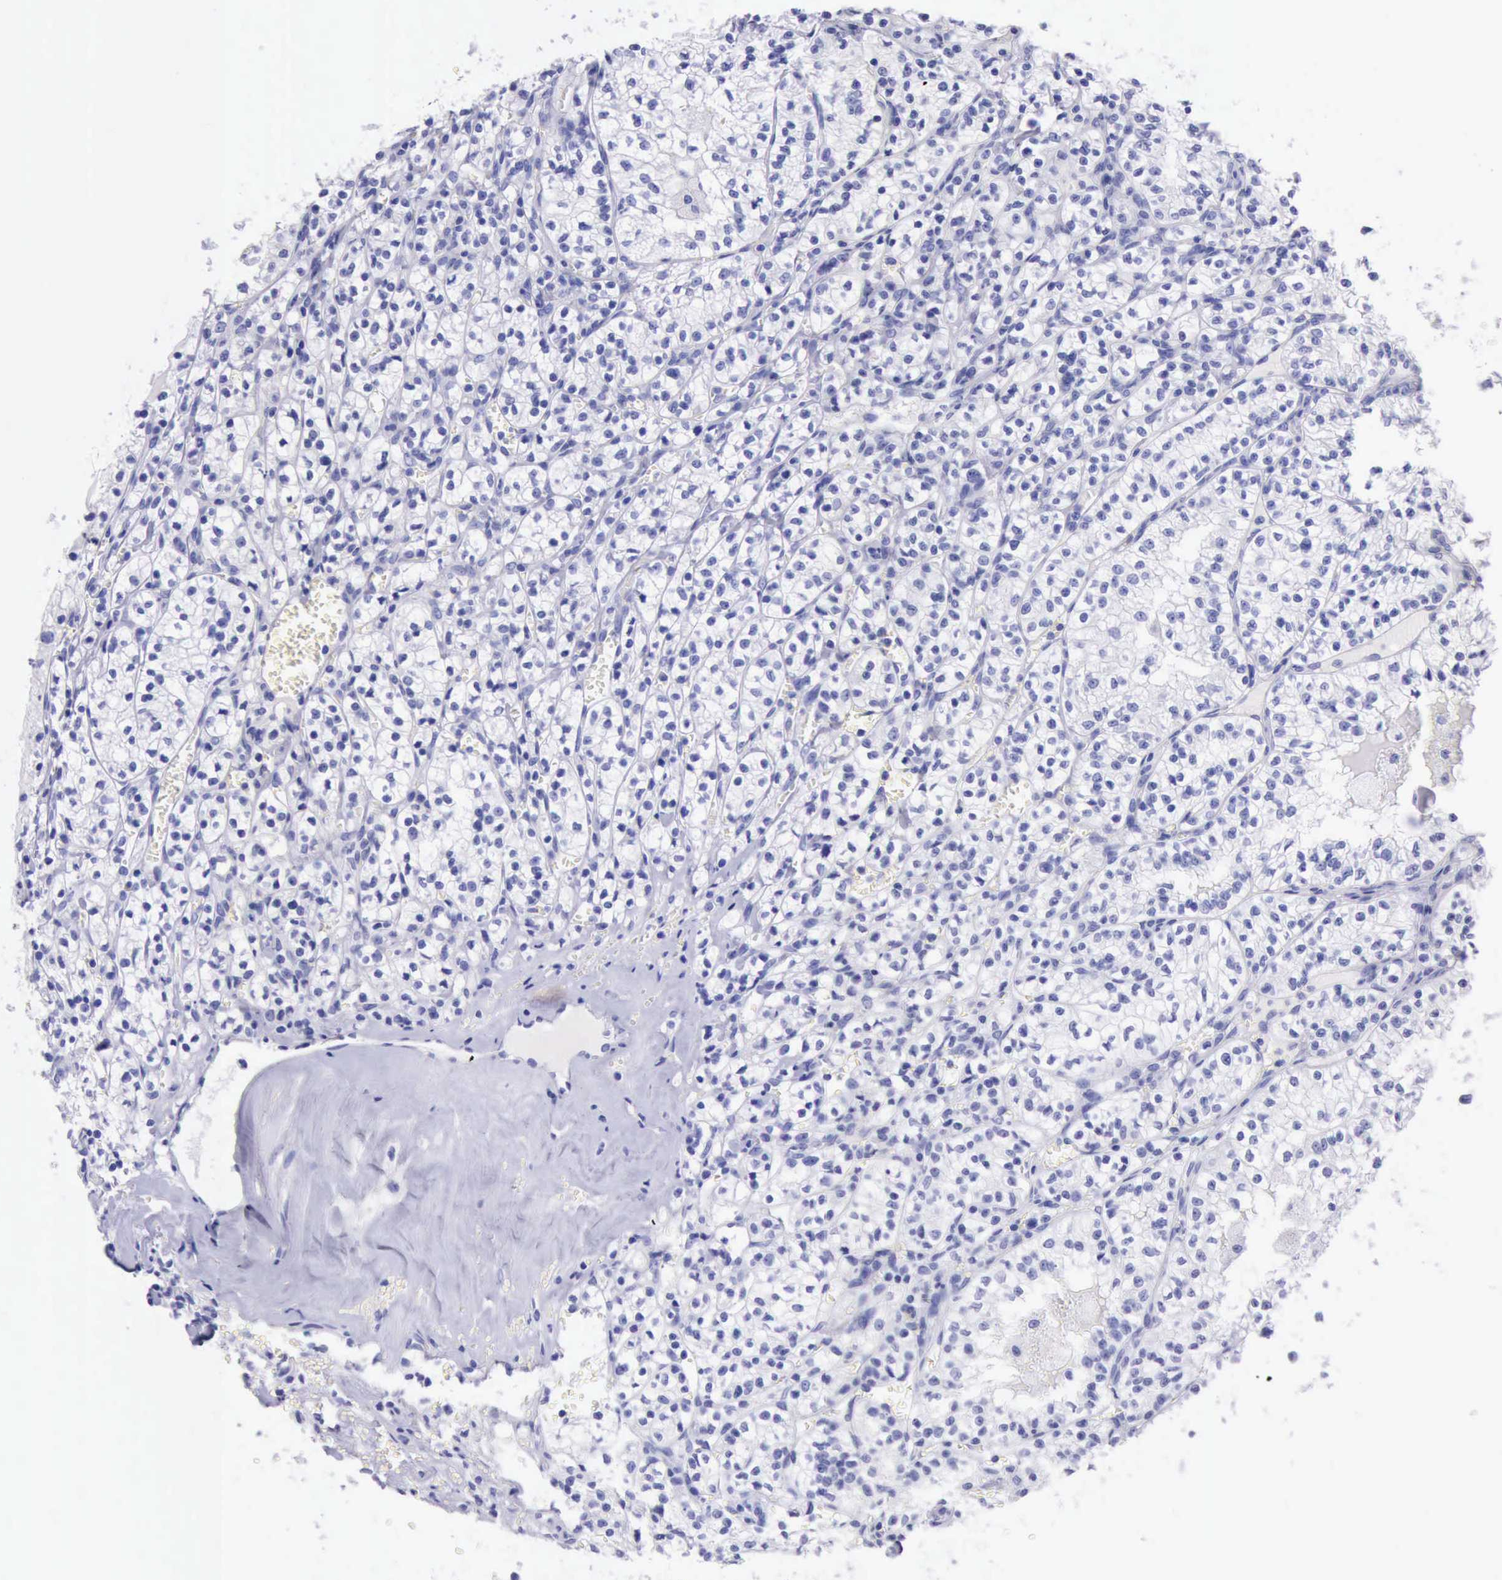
{"staining": {"intensity": "negative", "quantity": "none", "location": "none"}, "tissue": "renal cancer", "cell_type": "Tumor cells", "image_type": "cancer", "snomed": [{"axis": "morphology", "description": "Adenocarcinoma, NOS"}, {"axis": "topography", "description": "Kidney"}], "caption": "Renal cancer (adenocarcinoma) was stained to show a protein in brown. There is no significant positivity in tumor cells.", "gene": "LRFN5", "patient": {"sex": "male", "age": 61}}